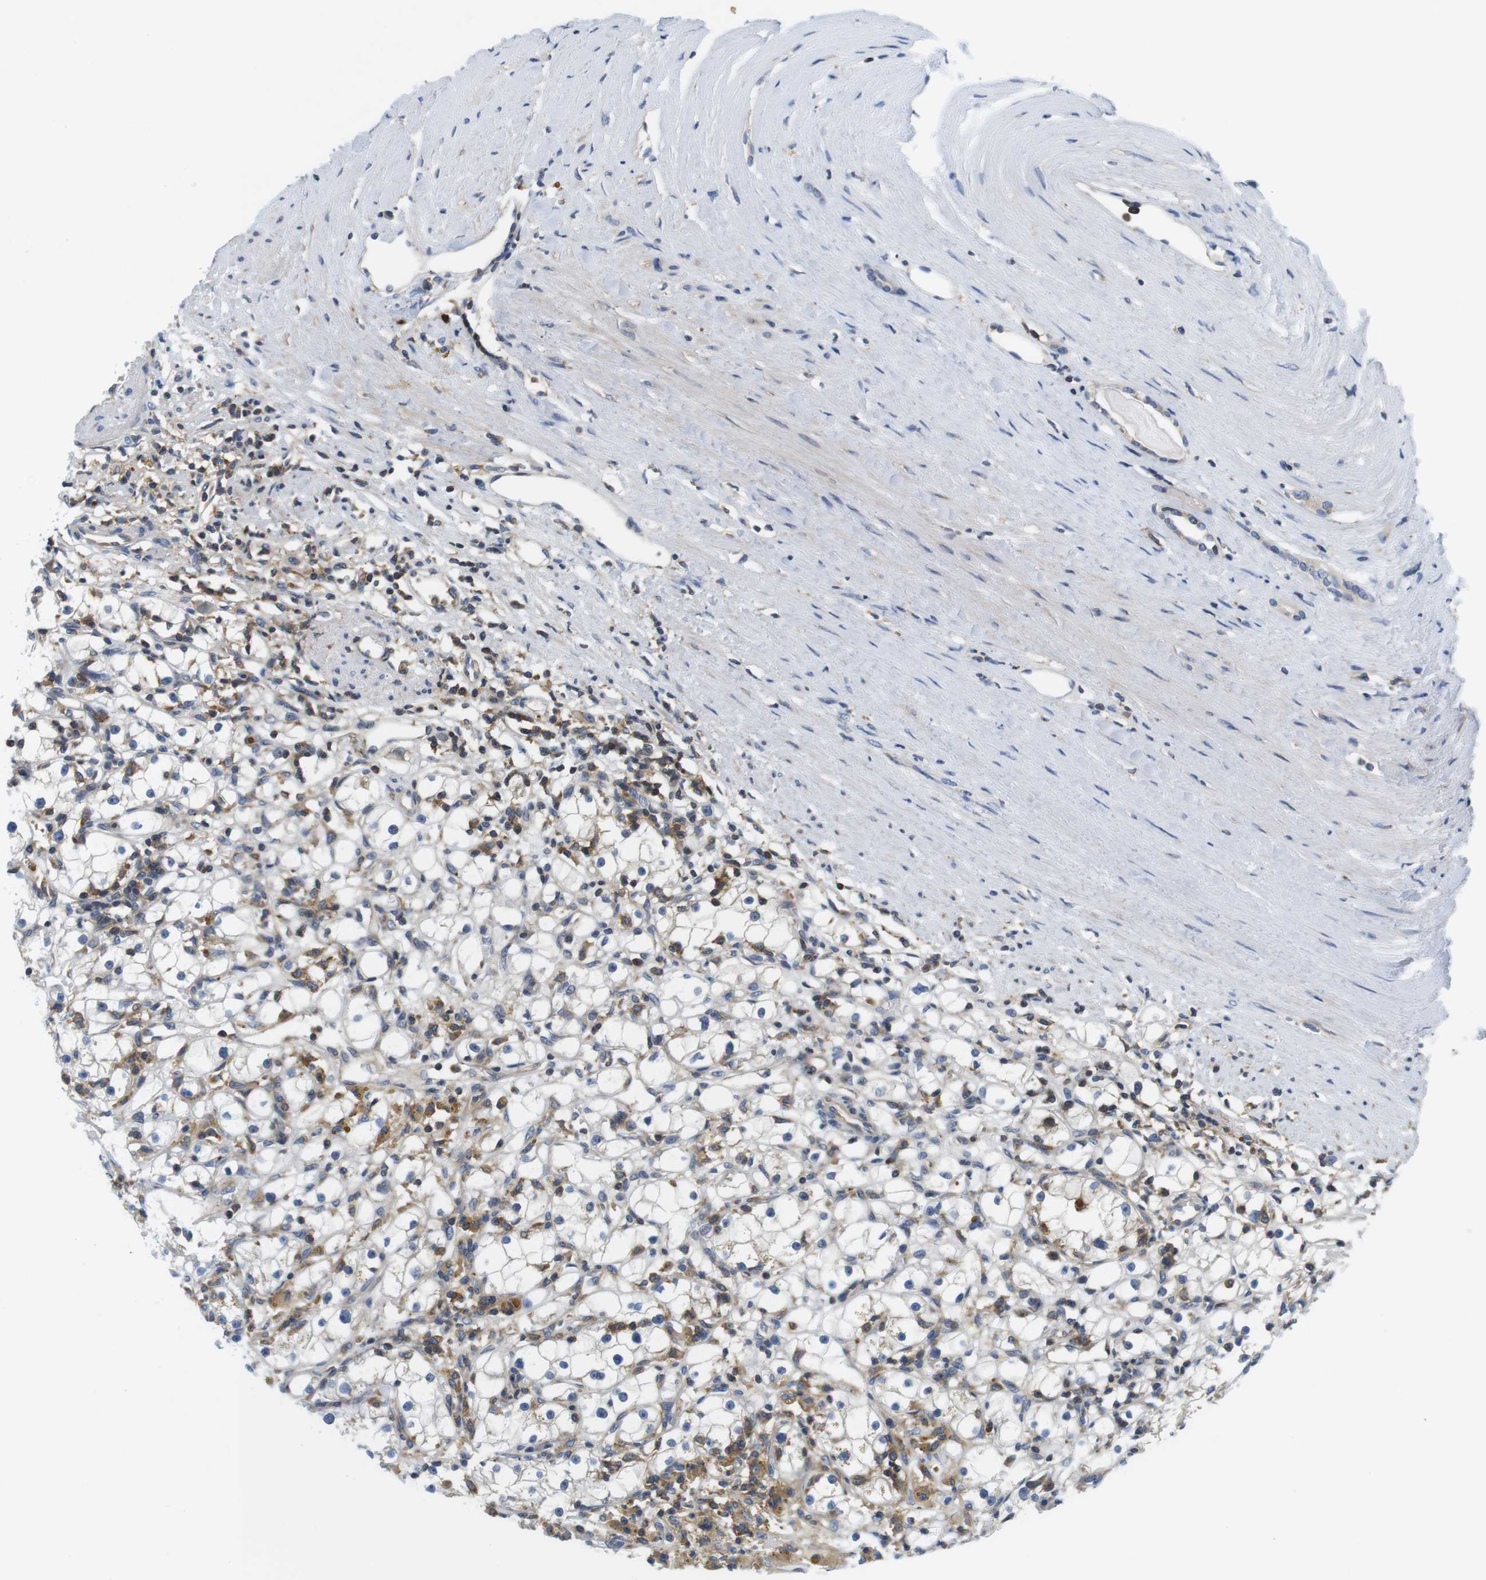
{"staining": {"intensity": "negative", "quantity": "none", "location": "none"}, "tissue": "renal cancer", "cell_type": "Tumor cells", "image_type": "cancer", "snomed": [{"axis": "morphology", "description": "Adenocarcinoma, NOS"}, {"axis": "topography", "description": "Kidney"}], "caption": "This is an IHC photomicrograph of human renal adenocarcinoma. There is no expression in tumor cells.", "gene": "HERPUD2", "patient": {"sex": "male", "age": 56}}